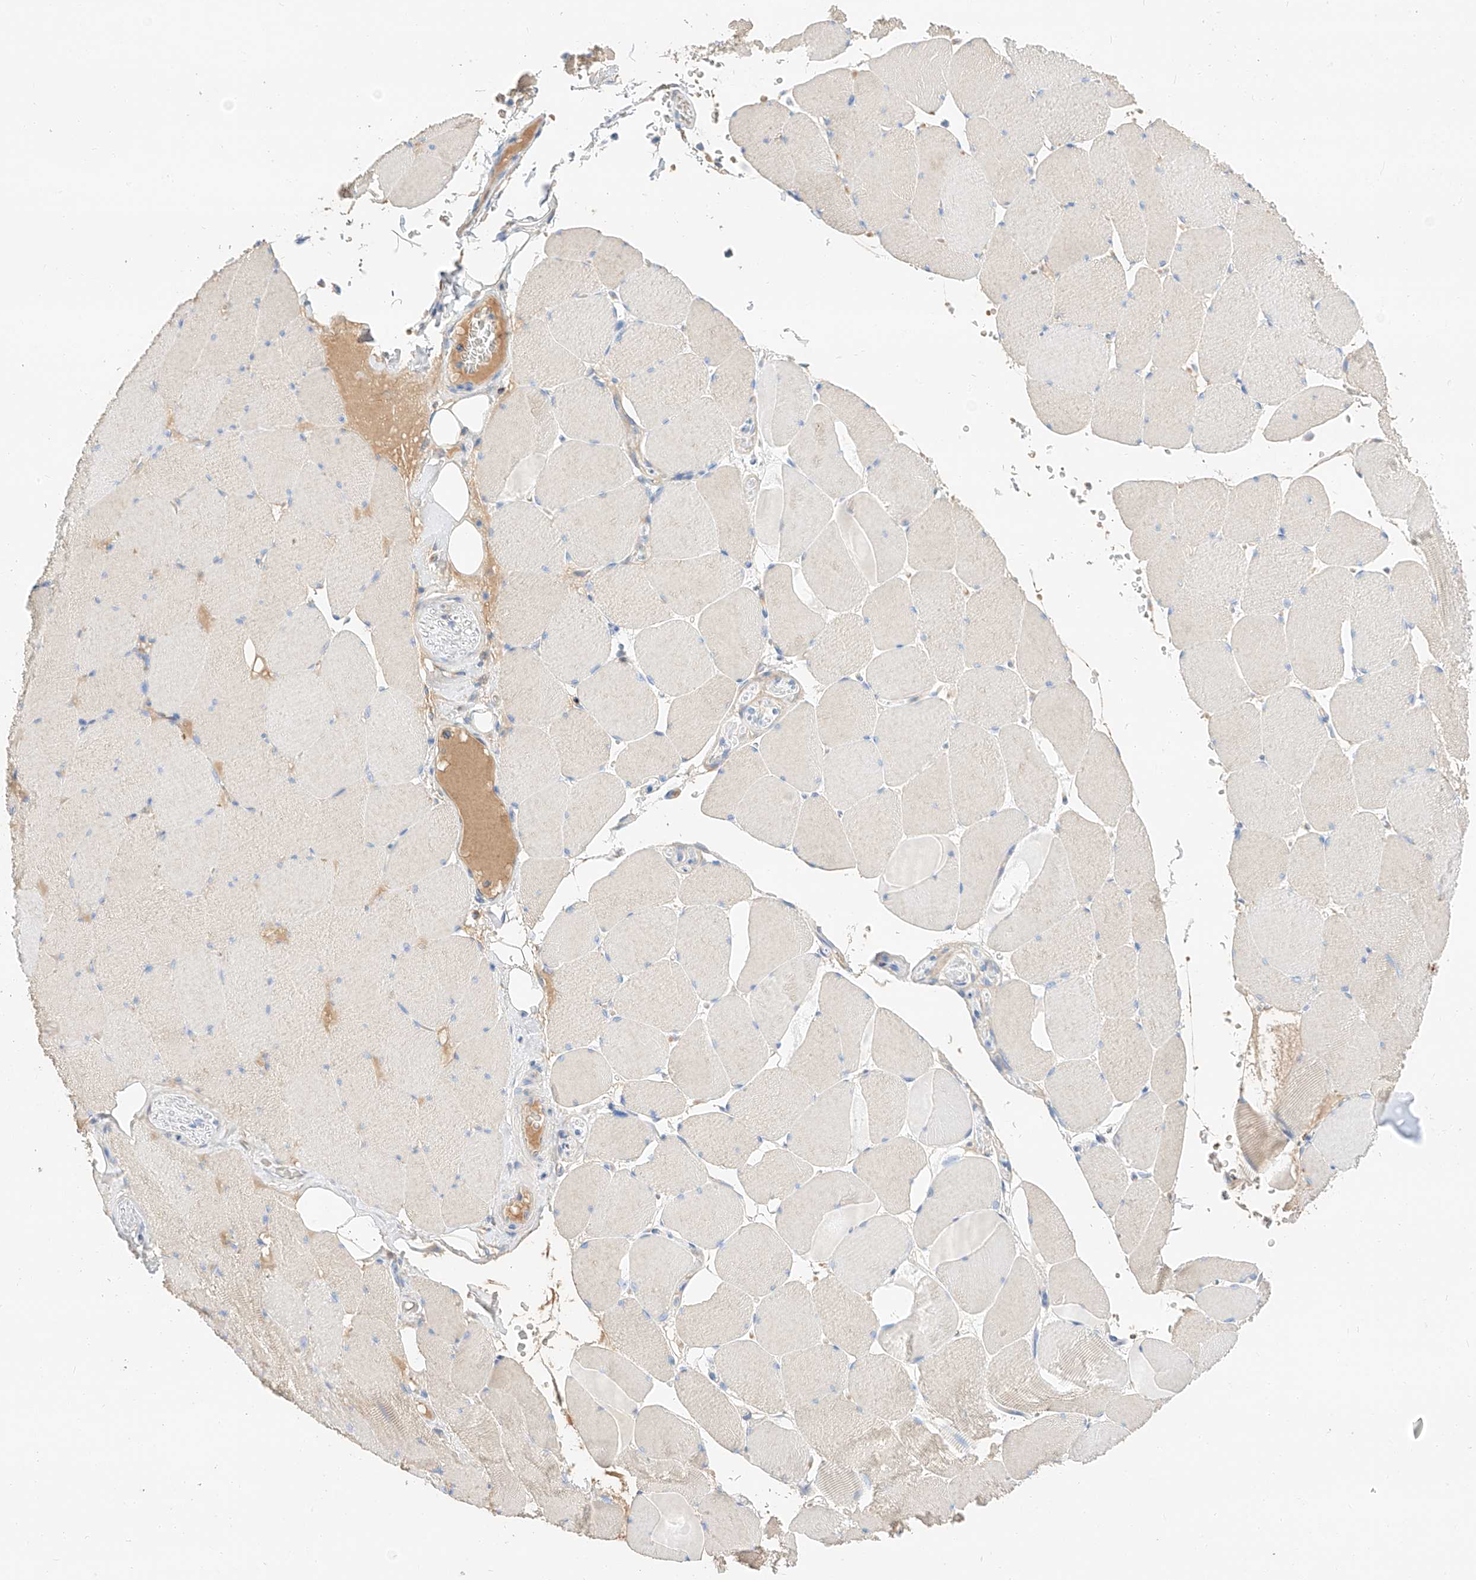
{"staining": {"intensity": "negative", "quantity": "none", "location": "none"}, "tissue": "skeletal muscle", "cell_type": "Myocytes", "image_type": "normal", "snomed": [{"axis": "morphology", "description": "Normal tissue, NOS"}, {"axis": "topography", "description": "Skeletal muscle"}, {"axis": "topography", "description": "Head-Neck"}], "caption": "Image shows no significant protein staining in myocytes of benign skeletal muscle.", "gene": "MAP7", "patient": {"sex": "male", "age": 66}}